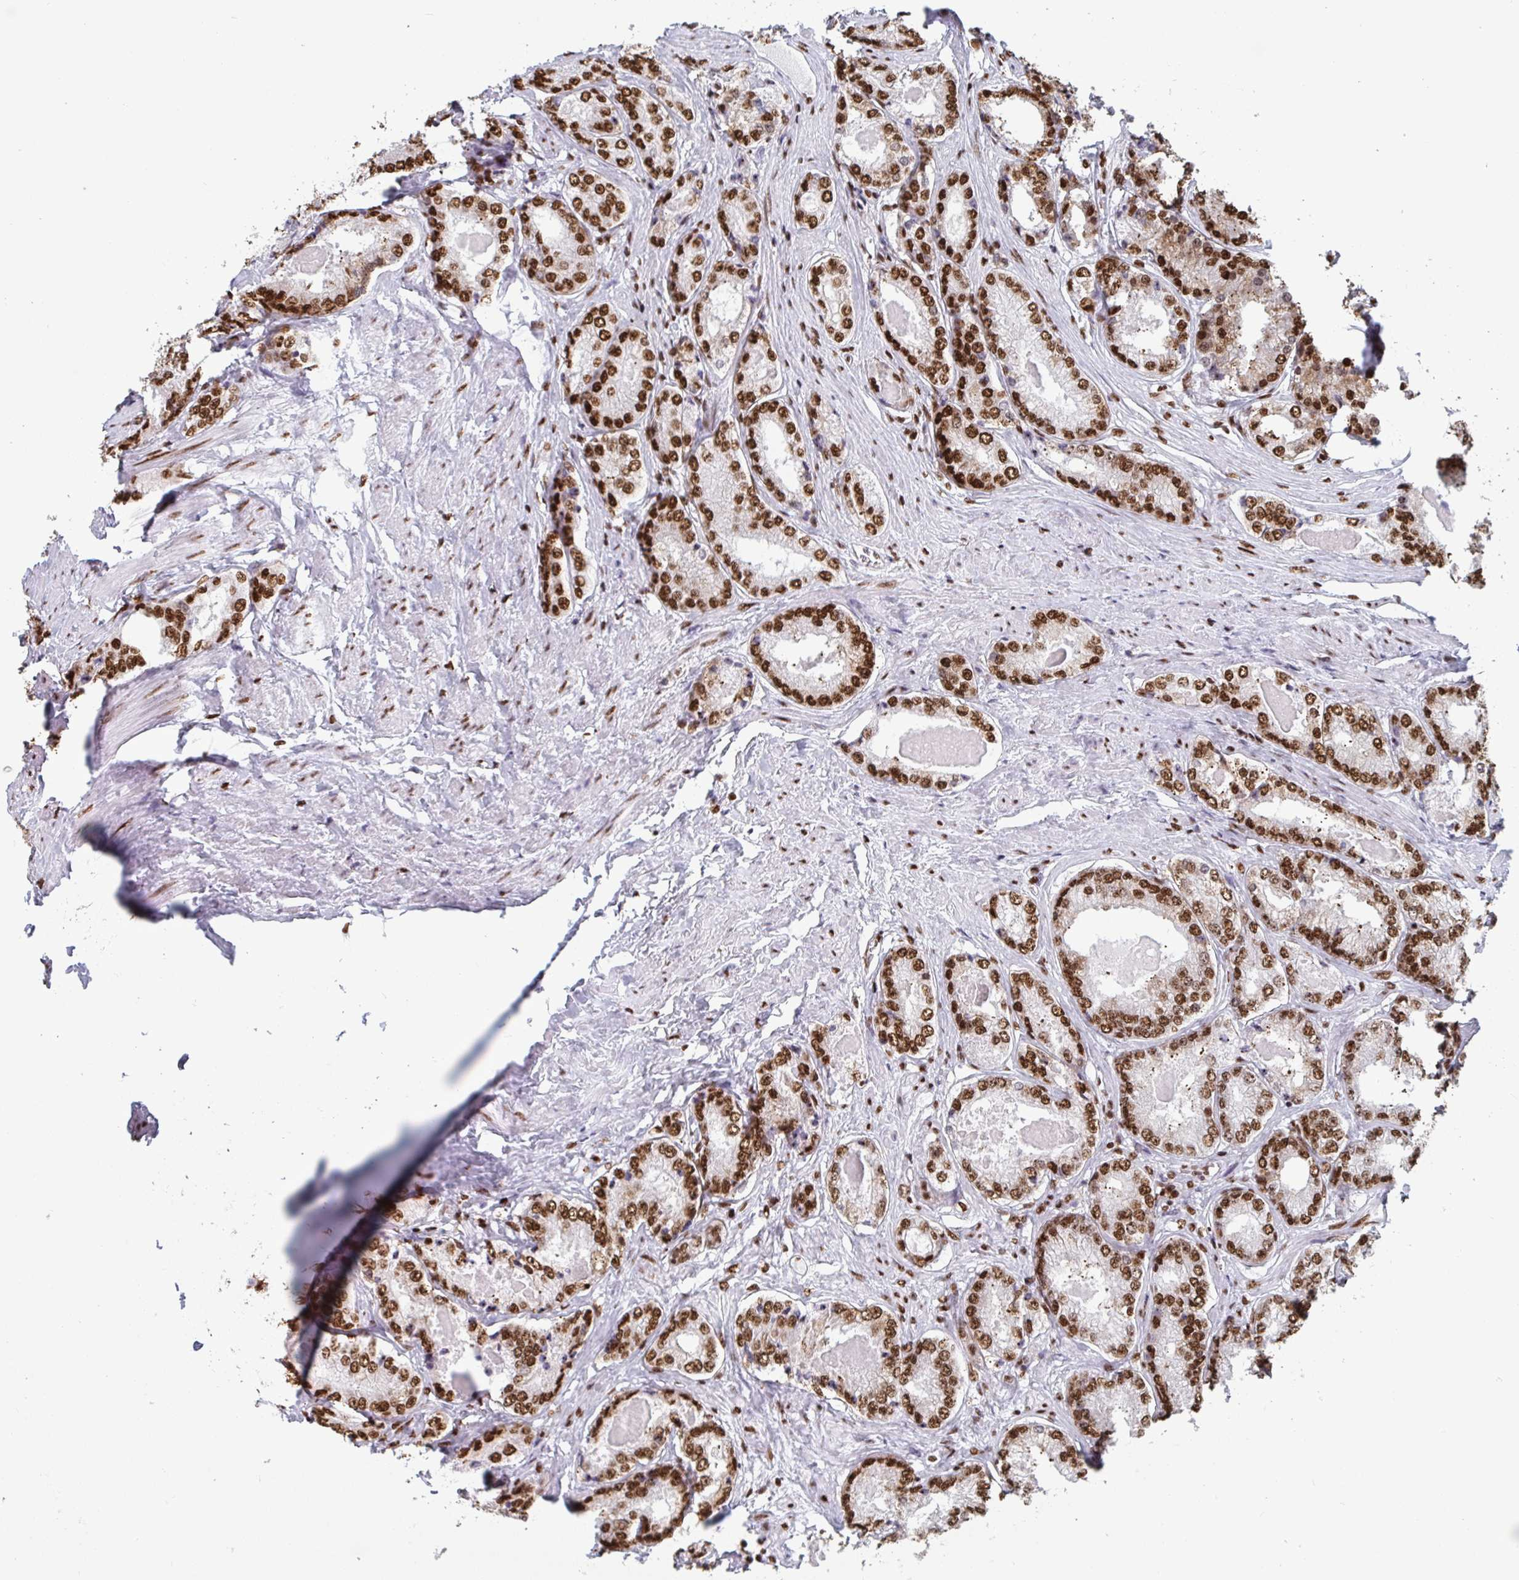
{"staining": {"intensity": "strong", "quantity": ">75%", "location": "nuclear"}, "tissue": "prostate cancer", "cell_type": "Tumor cells", "image_type": "cancer", "snomed": [{"axis": "morphology", "description": "Adenocarcinoma, NOS"}, {"axis": "morphology", "description": "Adenocarcinoma, Low grade"}, {"axis": "topography", "description": "Prostate"}], "caption": "Protein expression analysis of human prostate cancer (adenocarcinoma) reveals strong nuclear positivity in approximately >75% of tumor cells.", "gene": "GAR1", "patient": {"sex": "male", "age": 68}}